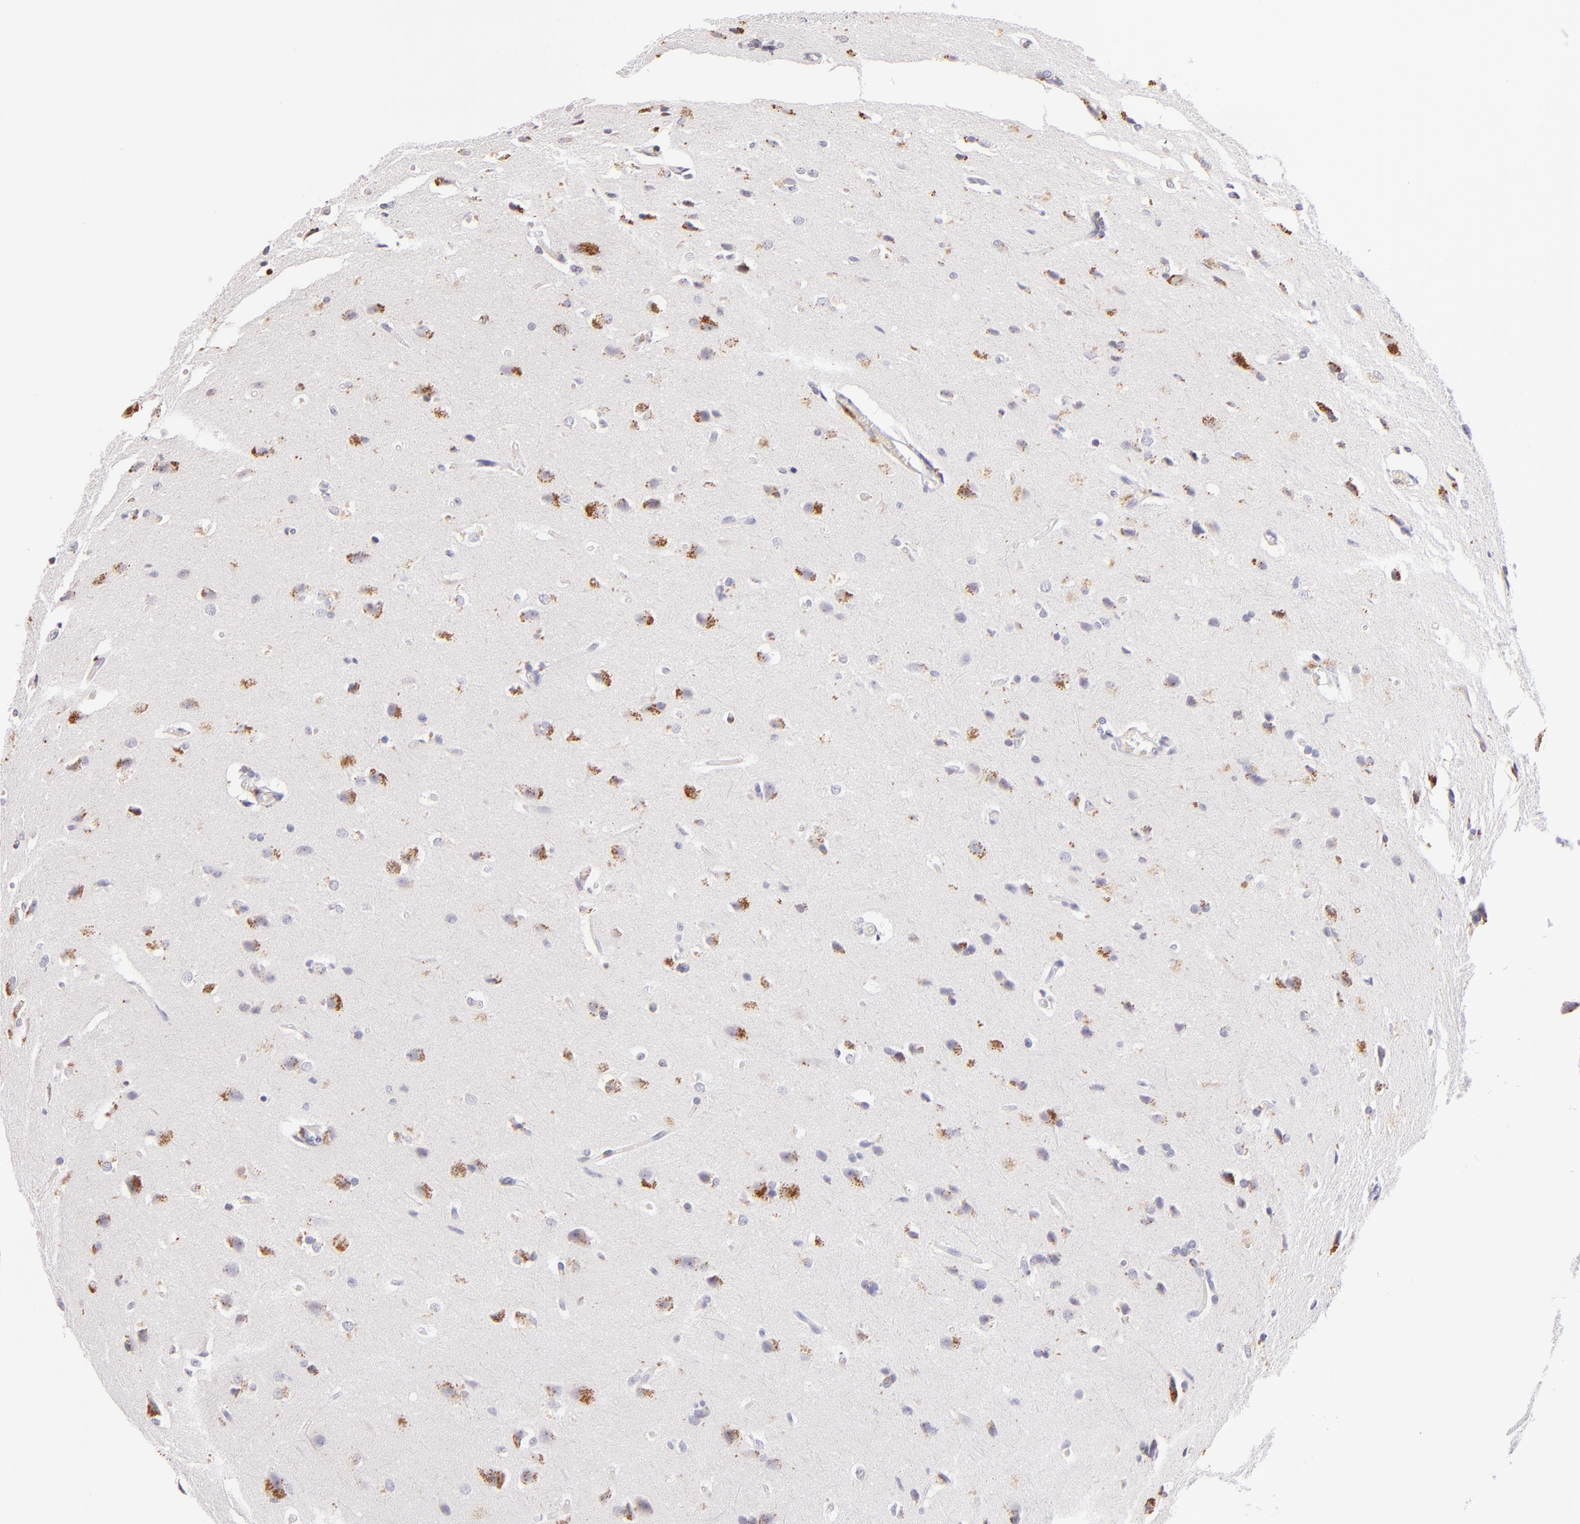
{"staining": {"intensity": "moderate", "quantity": "25%-75%", "location": "cytoplasmic/membranous"}, "tissue": "glioma", "cell_type": "Tumor cells", "image_type": "cancer", "snomed": [{"axis": "morphology", "description": "Glioma, malignant, High grade"}, {"axis": "topography", "description": "Brain"}], "caption": "High-magnification brightfield microscopy of glioma stained with DAB (brown) and counterstained with hematoxylin (blue). tumor cells exhibit moderate cytoplasmic/membranous staining is appreciated in about25%-75% of cells.", "gene": "ZAP70", "patient": {"sex": "male", "age": 68}}